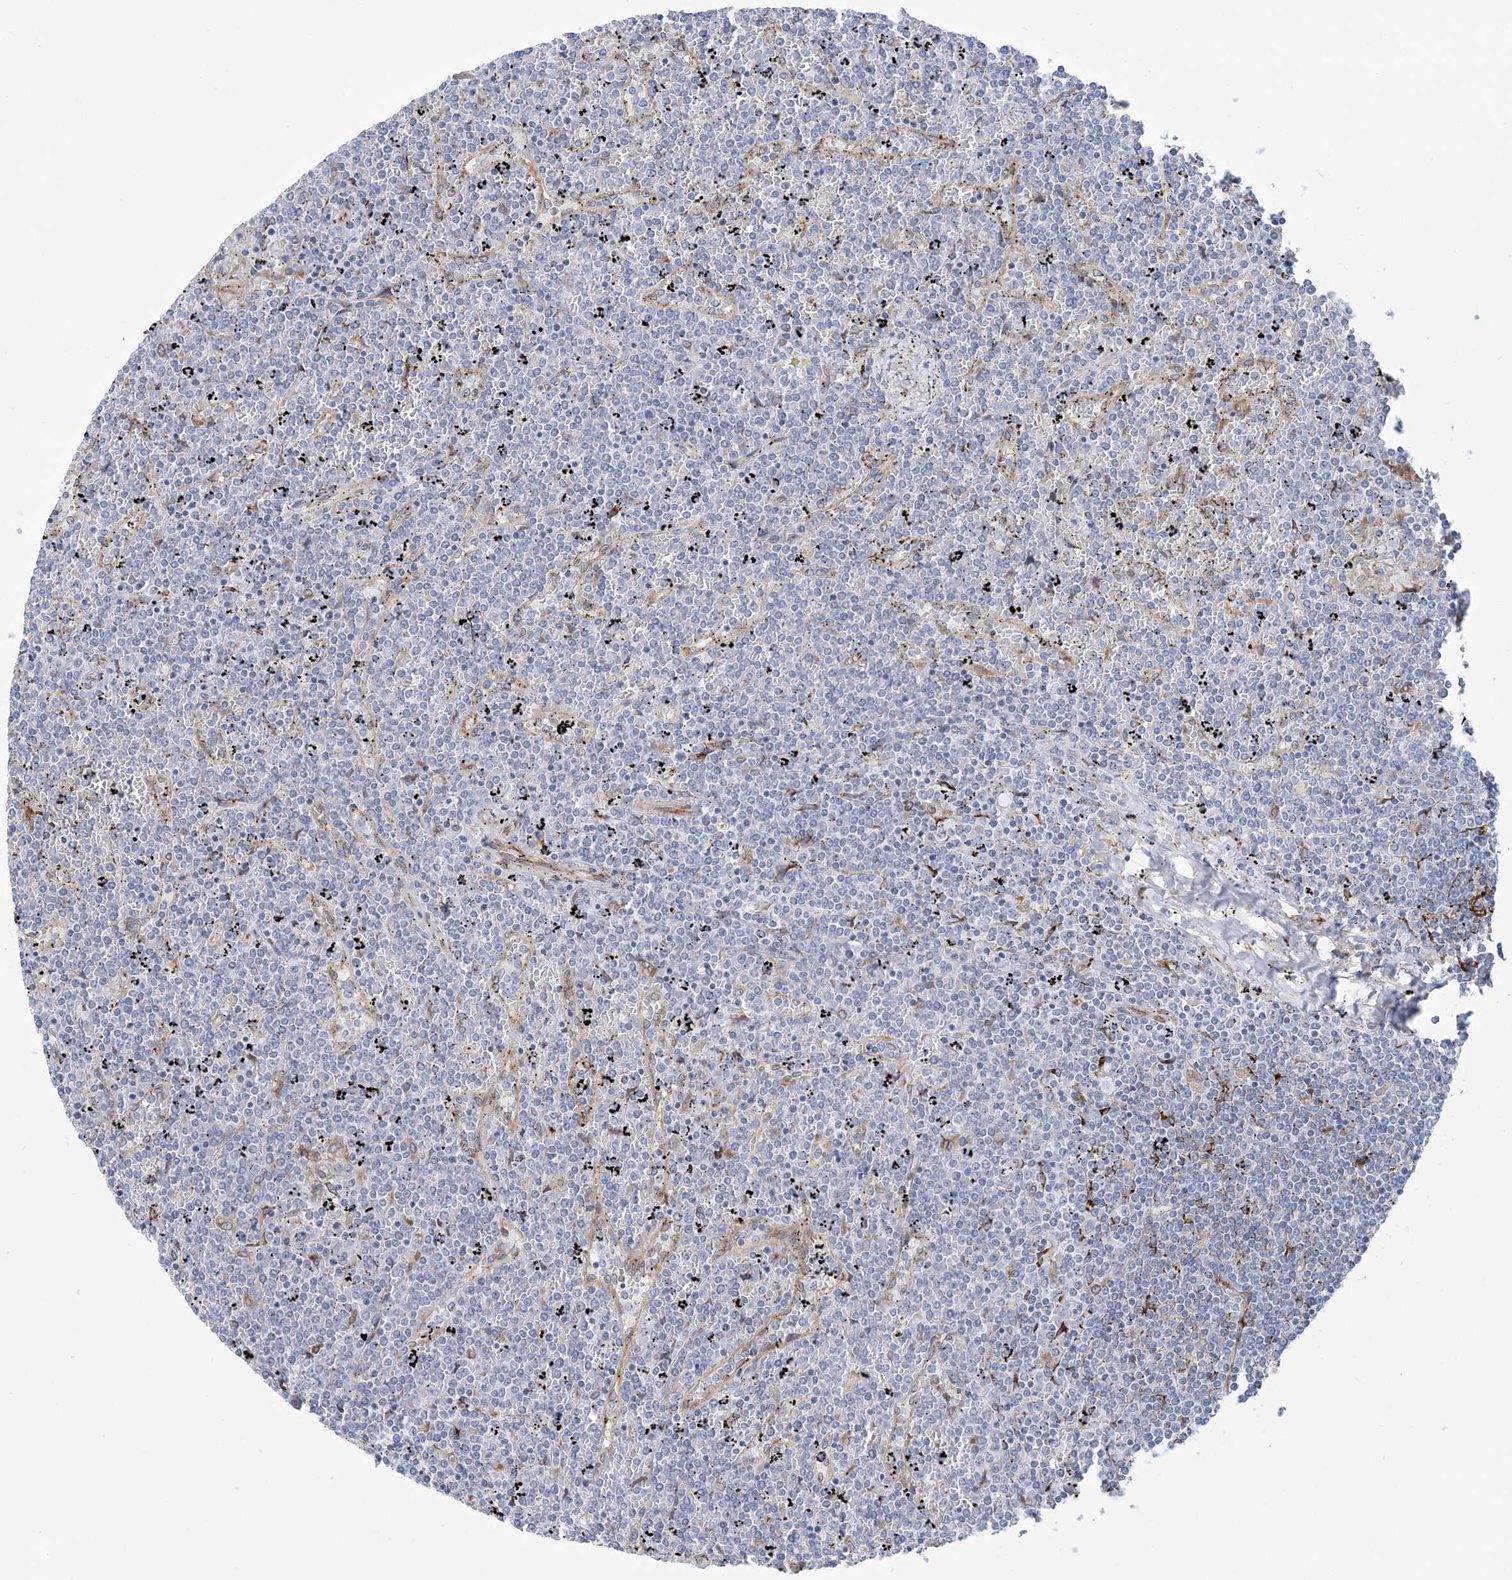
{"staining": {"intensity": "negative", "quantity": "none", "location": "none"}, "tissue": "lymphoma", "cell_type": "Tumor cells", "image_type": "cancer", "snomed": [{"axis": "morphology", "description": "Malignant lymphoma, non-Hodgkin's type, Low grade"}, {"axis": "topography", "description": "Spleen"}], "caption": "DAB (3,3'-diaminobenzidine) immunohistochemical staining of human low-grade malignant lymphoma, non-Hodgkin's type reveals no significant expression in tumor cells. (Immunohistochemistry (ihc), brightfield microscopy, high magnification).", "gene": "PLEKHG4B", "patient": {"sex": "female", "age": 19}}